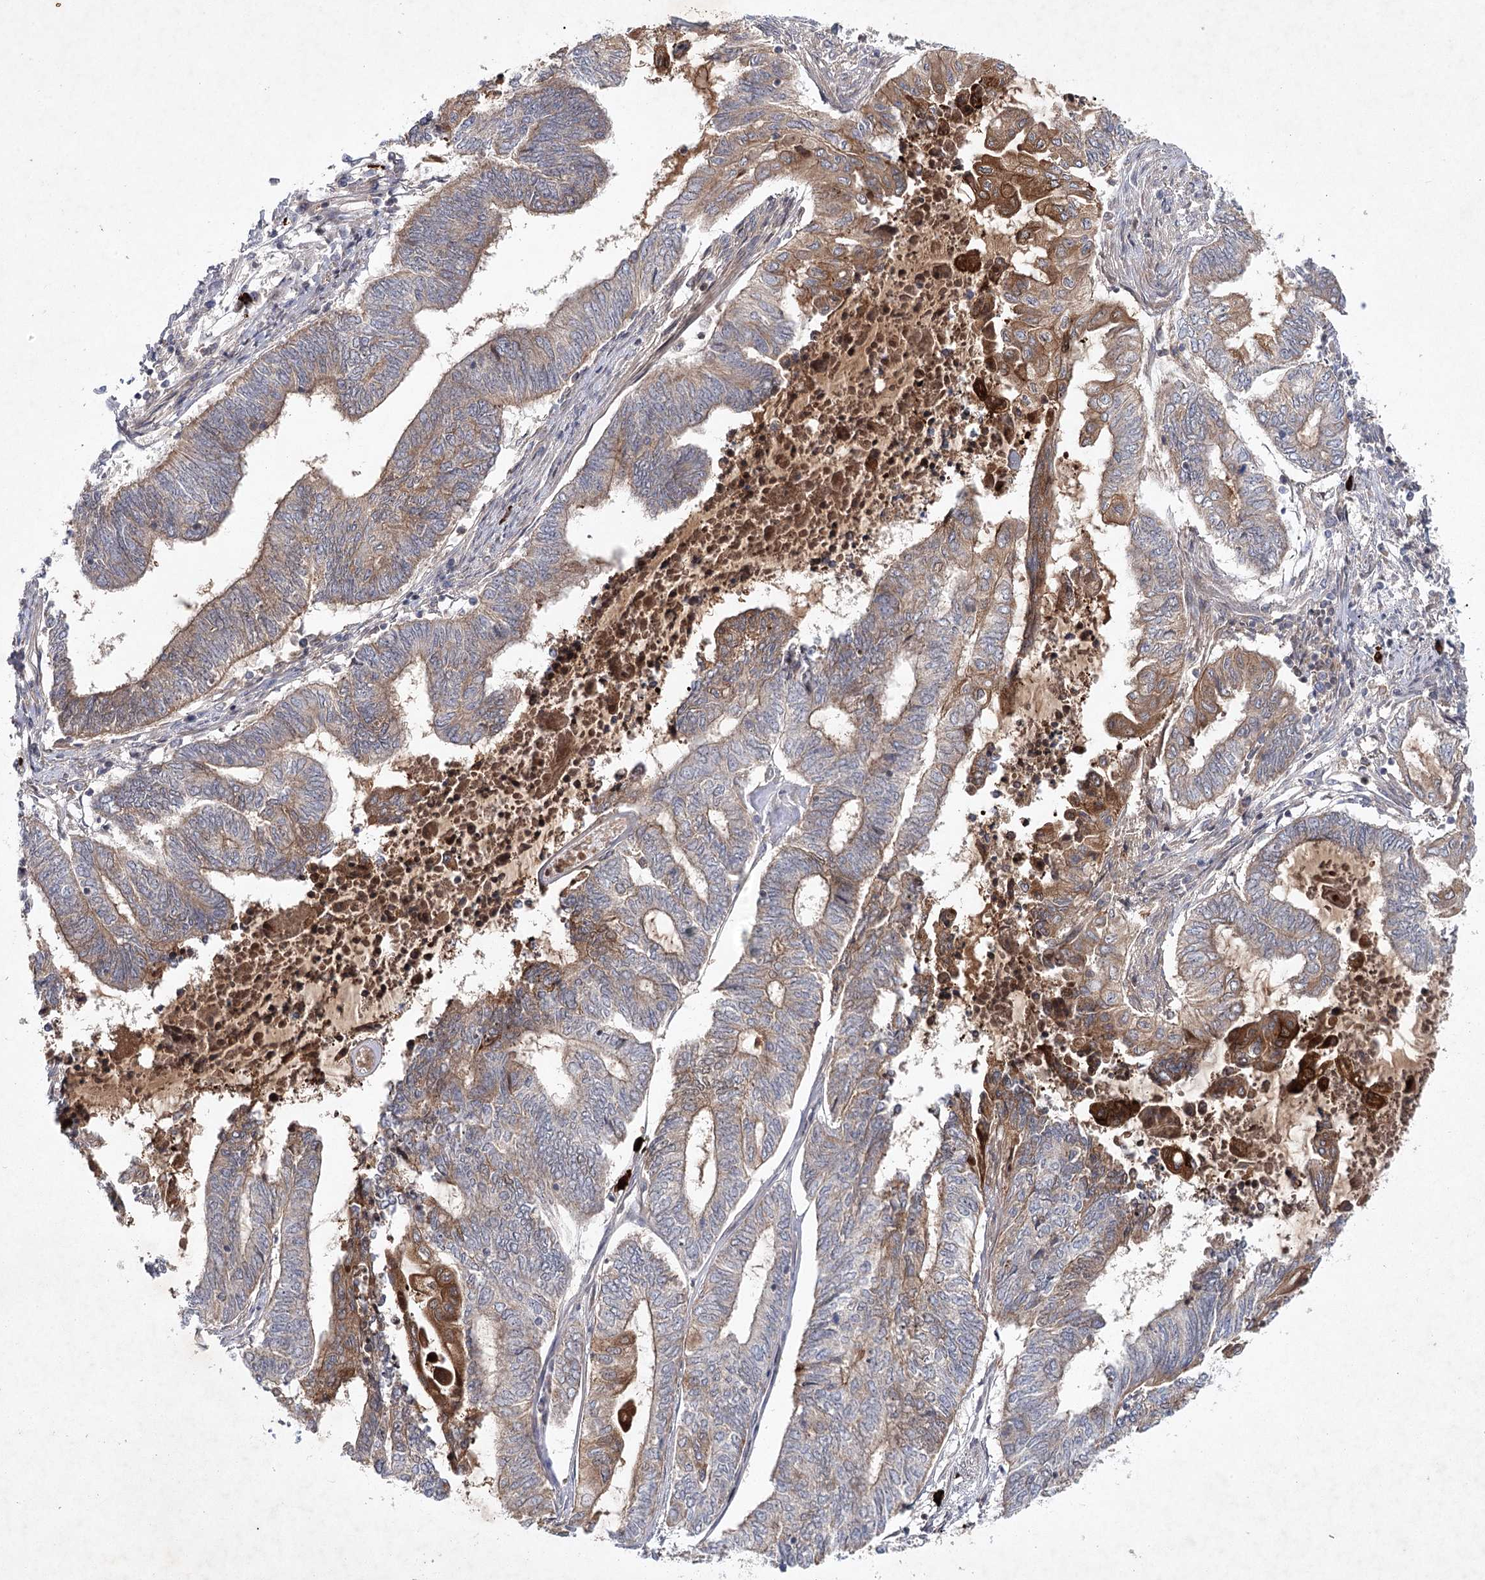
{"staining": {"intensity": "moderate", "quantity": "25%-75%", "location": "cytoplasmic/membranous"}, "tissue": "endometrial cancer", "cell_type": "Tumor cells", "image_type": "cancer", "snomed": [{"axis": "morphology", "description": "Adenocarcinoma, NOS"}, {"axis": "topography", "description": "Uterus"}, {"axis": "topography", "description": "Endometrium"}], "caption": "Tumor cells demonstrate moderate cytoplasmic/membranous expression in about 25%-75% of cells in endometrial cancer.", "gene": "MAP3K13", "patient": {"sex": "female", "age": 70}}